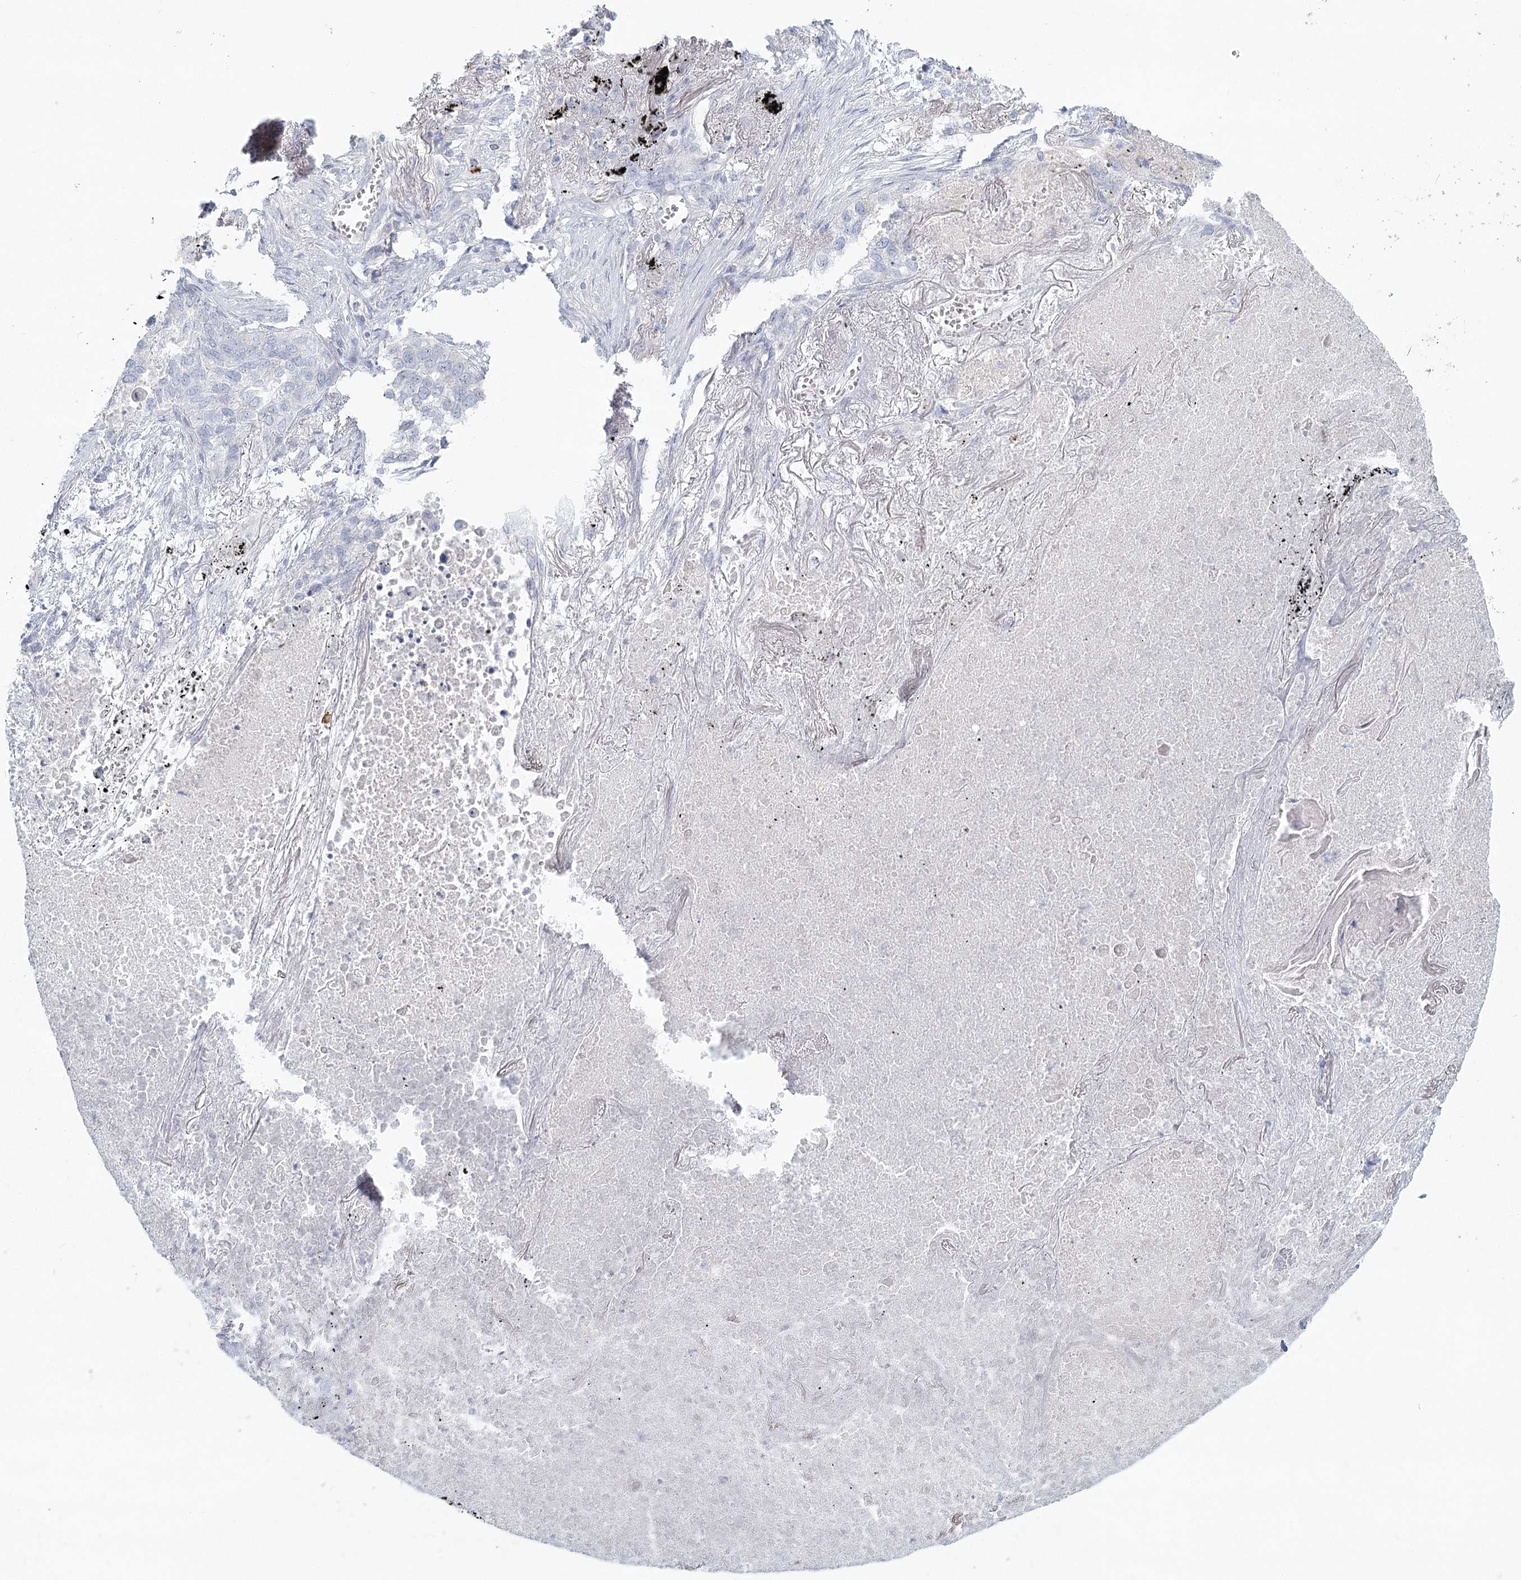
{"staining": {"intensity": "negative", "quantity": "none", "location": "none"}, "tissue": "lung cancer", "cell_type": "Tumor cells", "image_type": "cancer", "snomed": [{"axis": "morphology", "description": "Squamous cell carcinoma, NOS"}, {"axis": "topography", "description": "Lung"}], "caption": "Immunohistochemical staining of human lung cancer displays no significant staining in tumor cells.", "gene": "LRP2BP", "patient": {"sex": "female", "age": 63}}